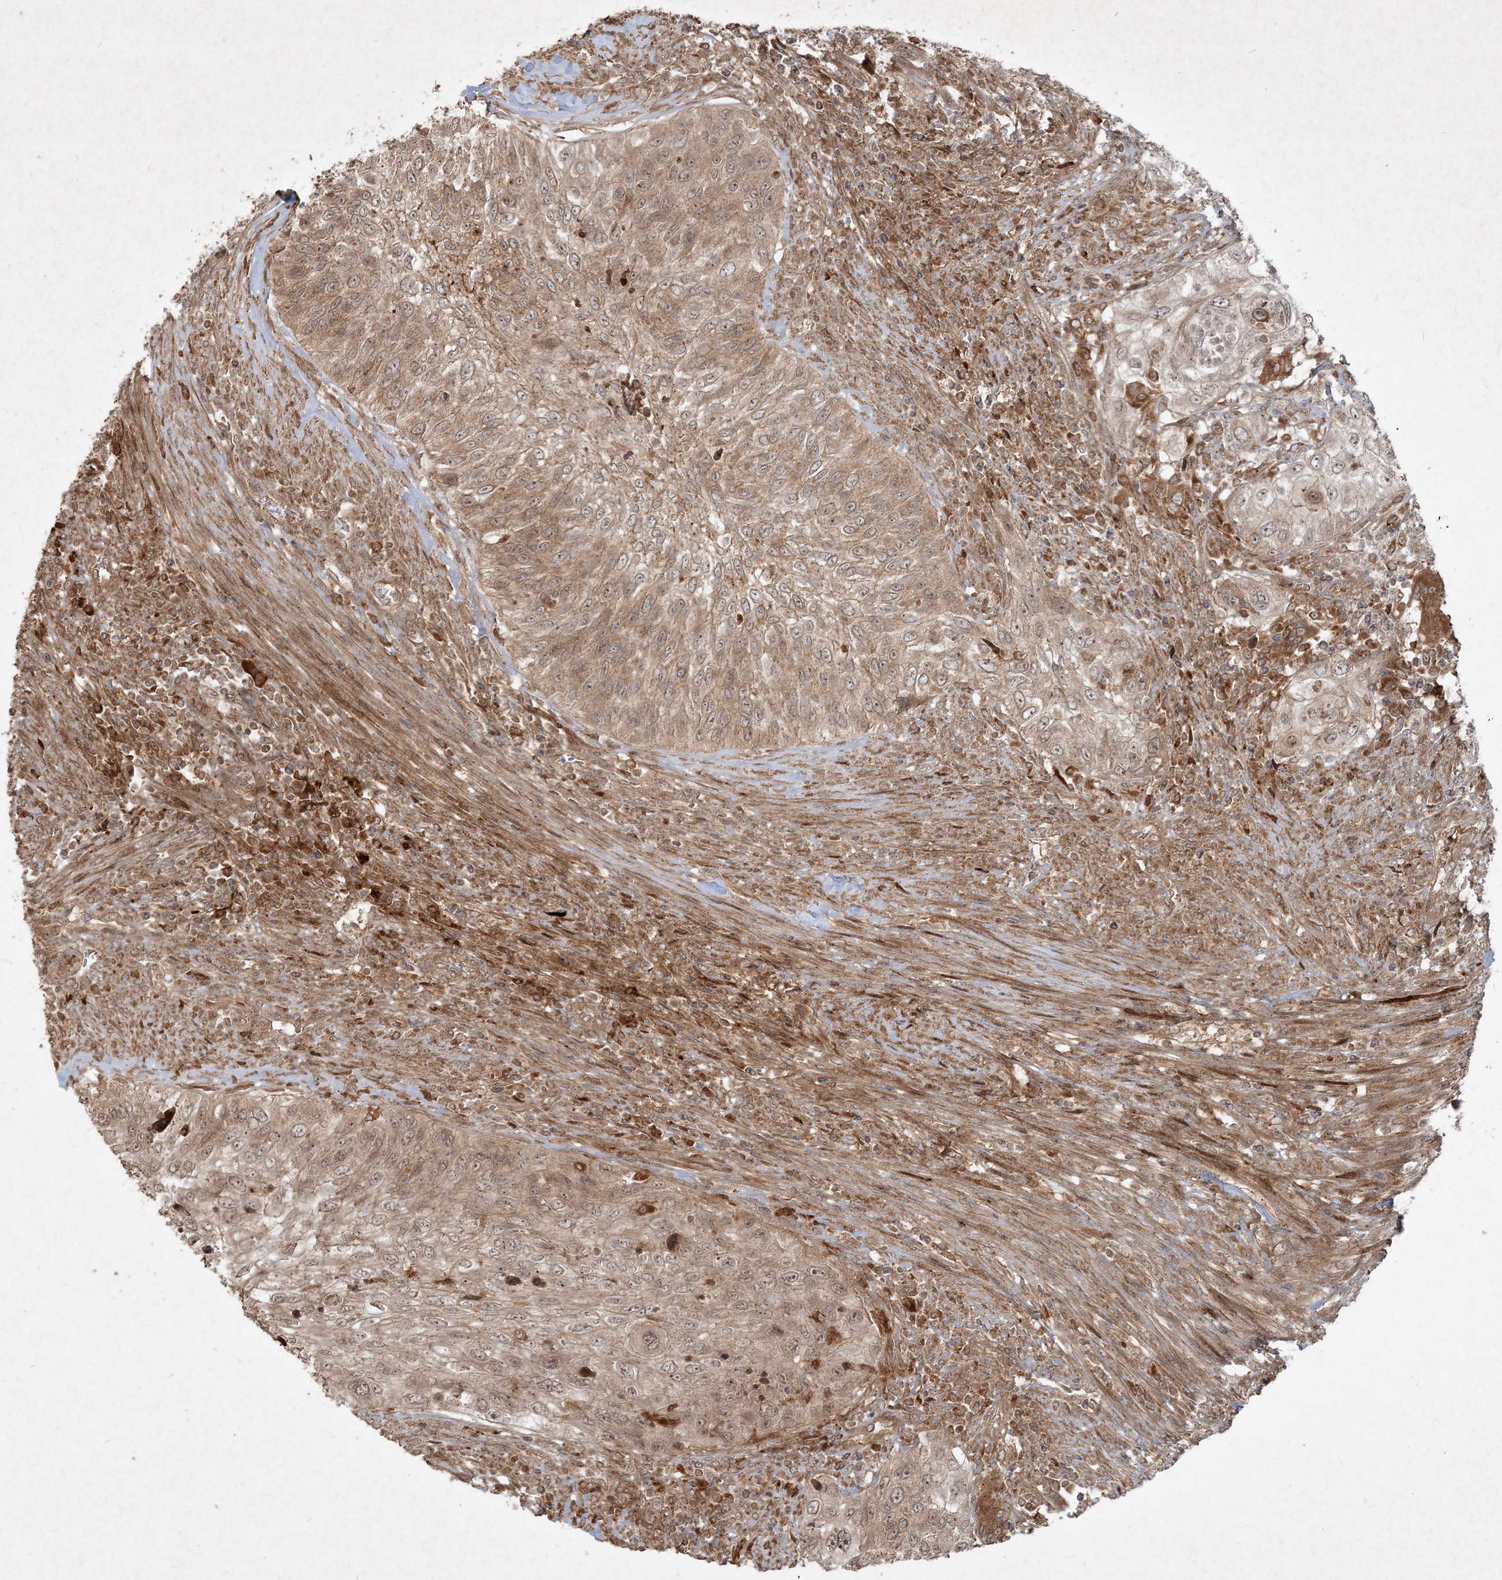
{"staining": {"intensity": "weak", "quantity": ">75%", "location": "cytoplasmic/membranous"}, "tissue": "urothelial cancer", "cell_type": "Tumor cells", "image_type": "cancer", "snomed": [{"axis": "morphology", "description": "Urothelial carcinoma, High grade"}, {"axis": "topography", "description": "Urinary bladder"}], "caption": "Human urothelial carcinoma (high-grade) stained for a protein (brown) demonstrates weak cytoplasmic/membranous positive expression in about >75% of tumor cells.", "gene": "NARS1", "patient": {"sex": "female", "age": 60}}